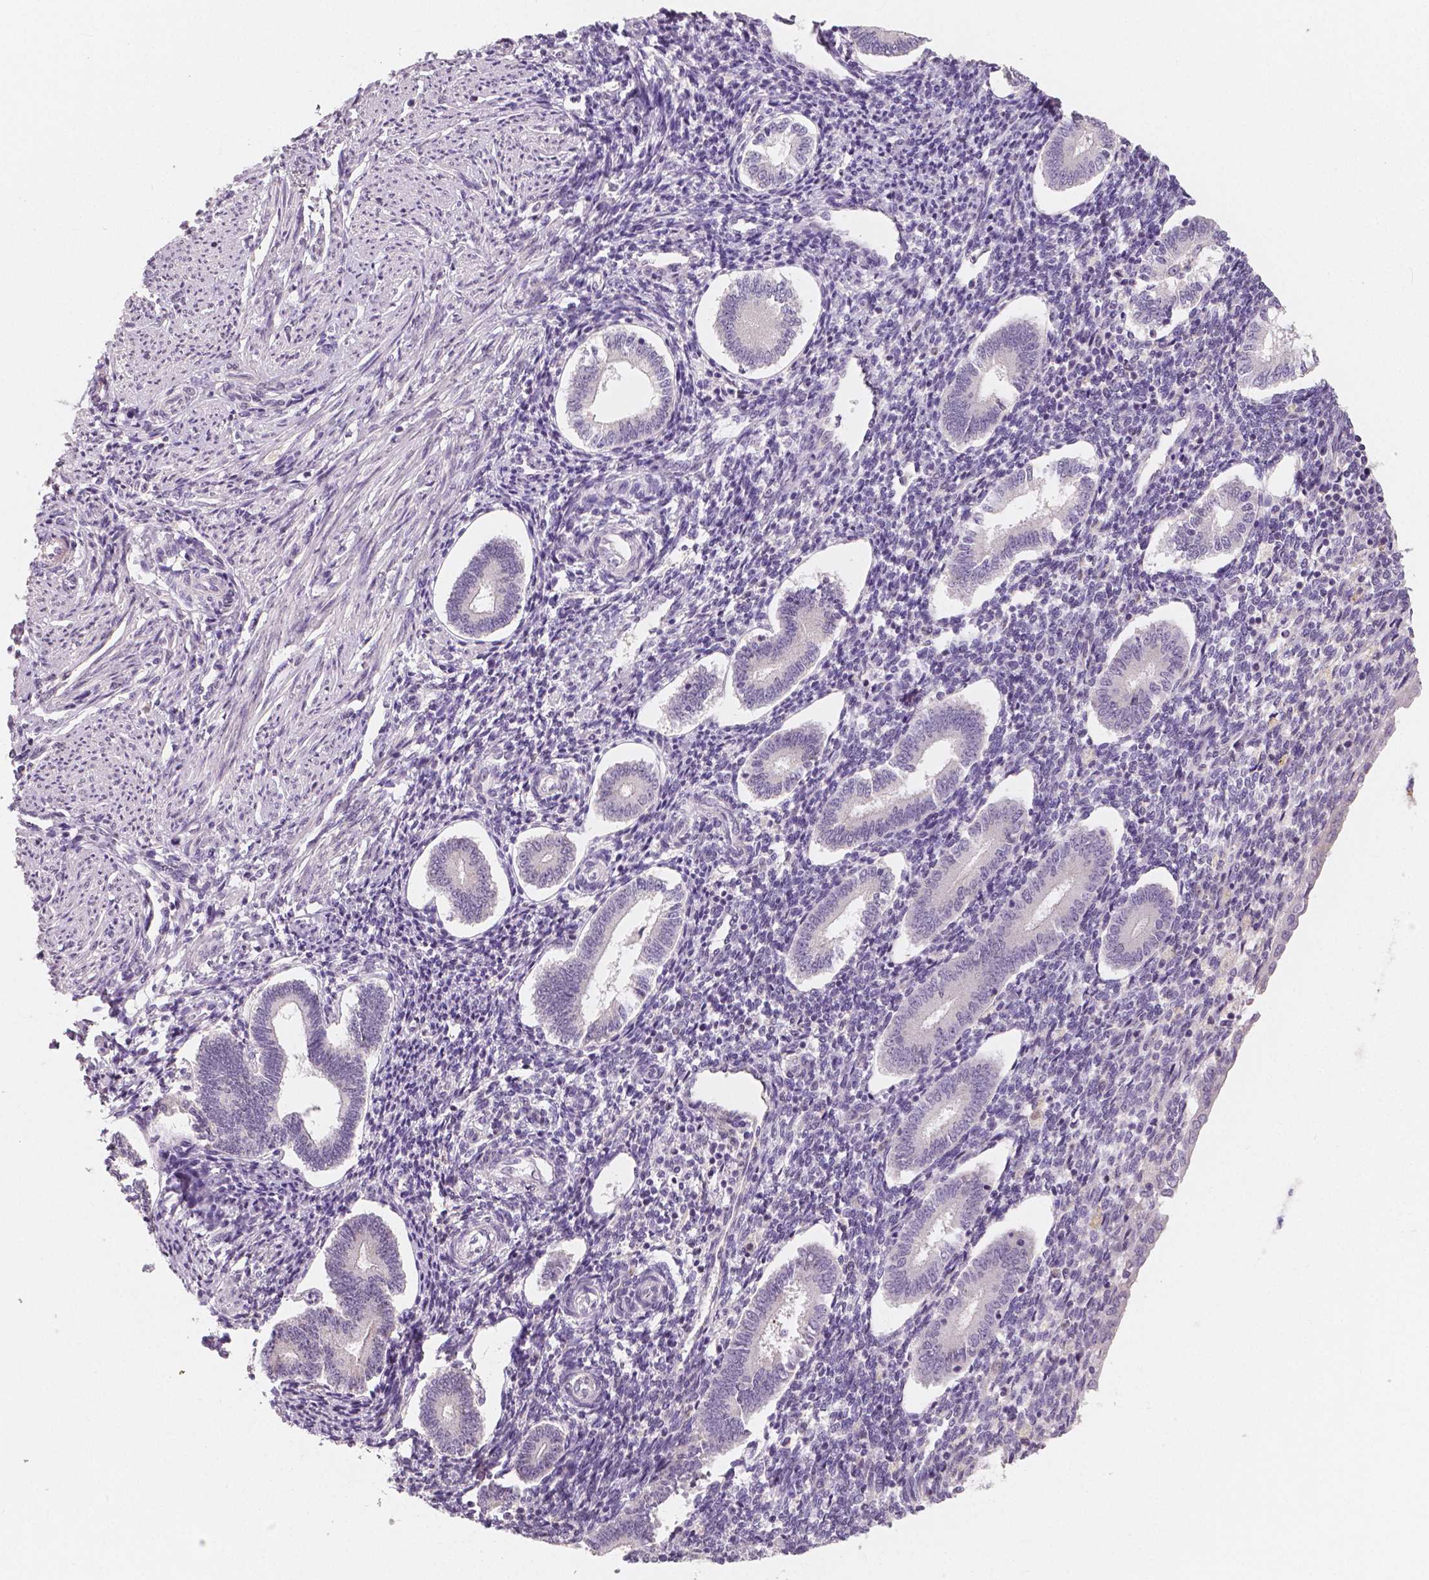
{"staining": {"intensity": "negative", "quantity": "none", "location": "none"}, "tissue": "endometrium", "cell_type": "Cells in endometrial stroma", "image_type": "normal", "snomed": [{"axis": "morphology", "description": "Normal tissue, NOS"}, {"axis": "topography", "description": "Endometrium"}], "caption": "Protein analysis of unremarkable endometrium exhibits no significant staining in cells in endometrial stroma. The staining was performed using DAB to visualize the protein expression in brown, while the nuclei were stained in blue with hematoxylin (Magnification: 20x).", "gene": "APOA4", "patient": {"sex": "female", "age": 40}}